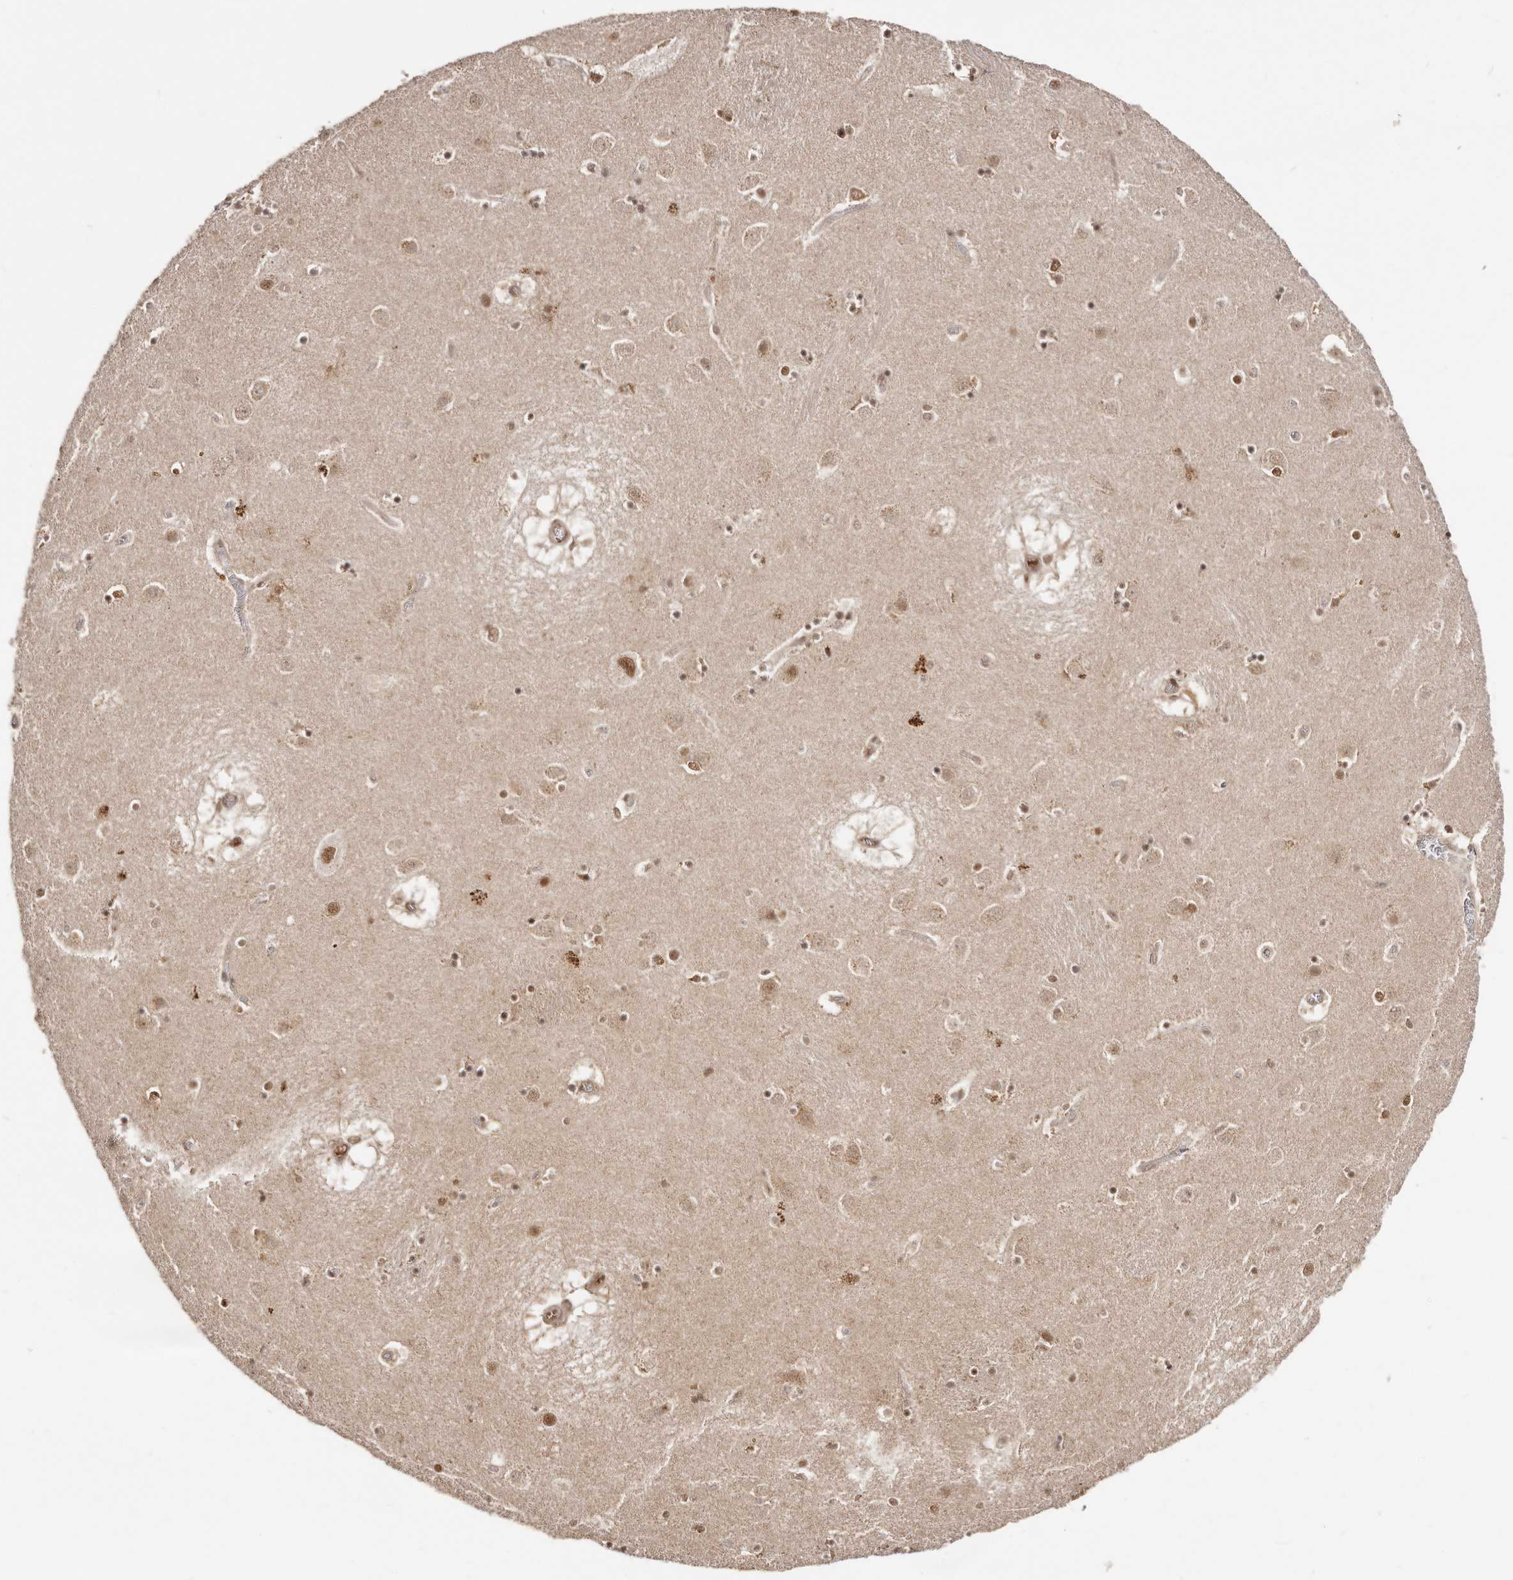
{"staining": {"intensity": "moderate", "quantity": ">75%", "location": "cytoplasmic/membranous,nuclear"}, "tissue": "caudate", "cell_type": "Glial cells", "image_type": "normal", "snomed": [{"axis": "morphology", "description": "Normal tissue, NOS"}, {"axis": "topography", "description": "Lateral ventricle wall"}], "caption": "IHC micrograph of unremarkable caudate: human caudate stained using immunohistochemistry displays medium levels of moderate protein expression localized specifically in the cytoplasmic/membranous,nuclear of glial cells, appearing as a cytoplasmic/membranous,nuclear brown color.", "gene": "MED8", "patient": {"sex": "male", "age": 70}}